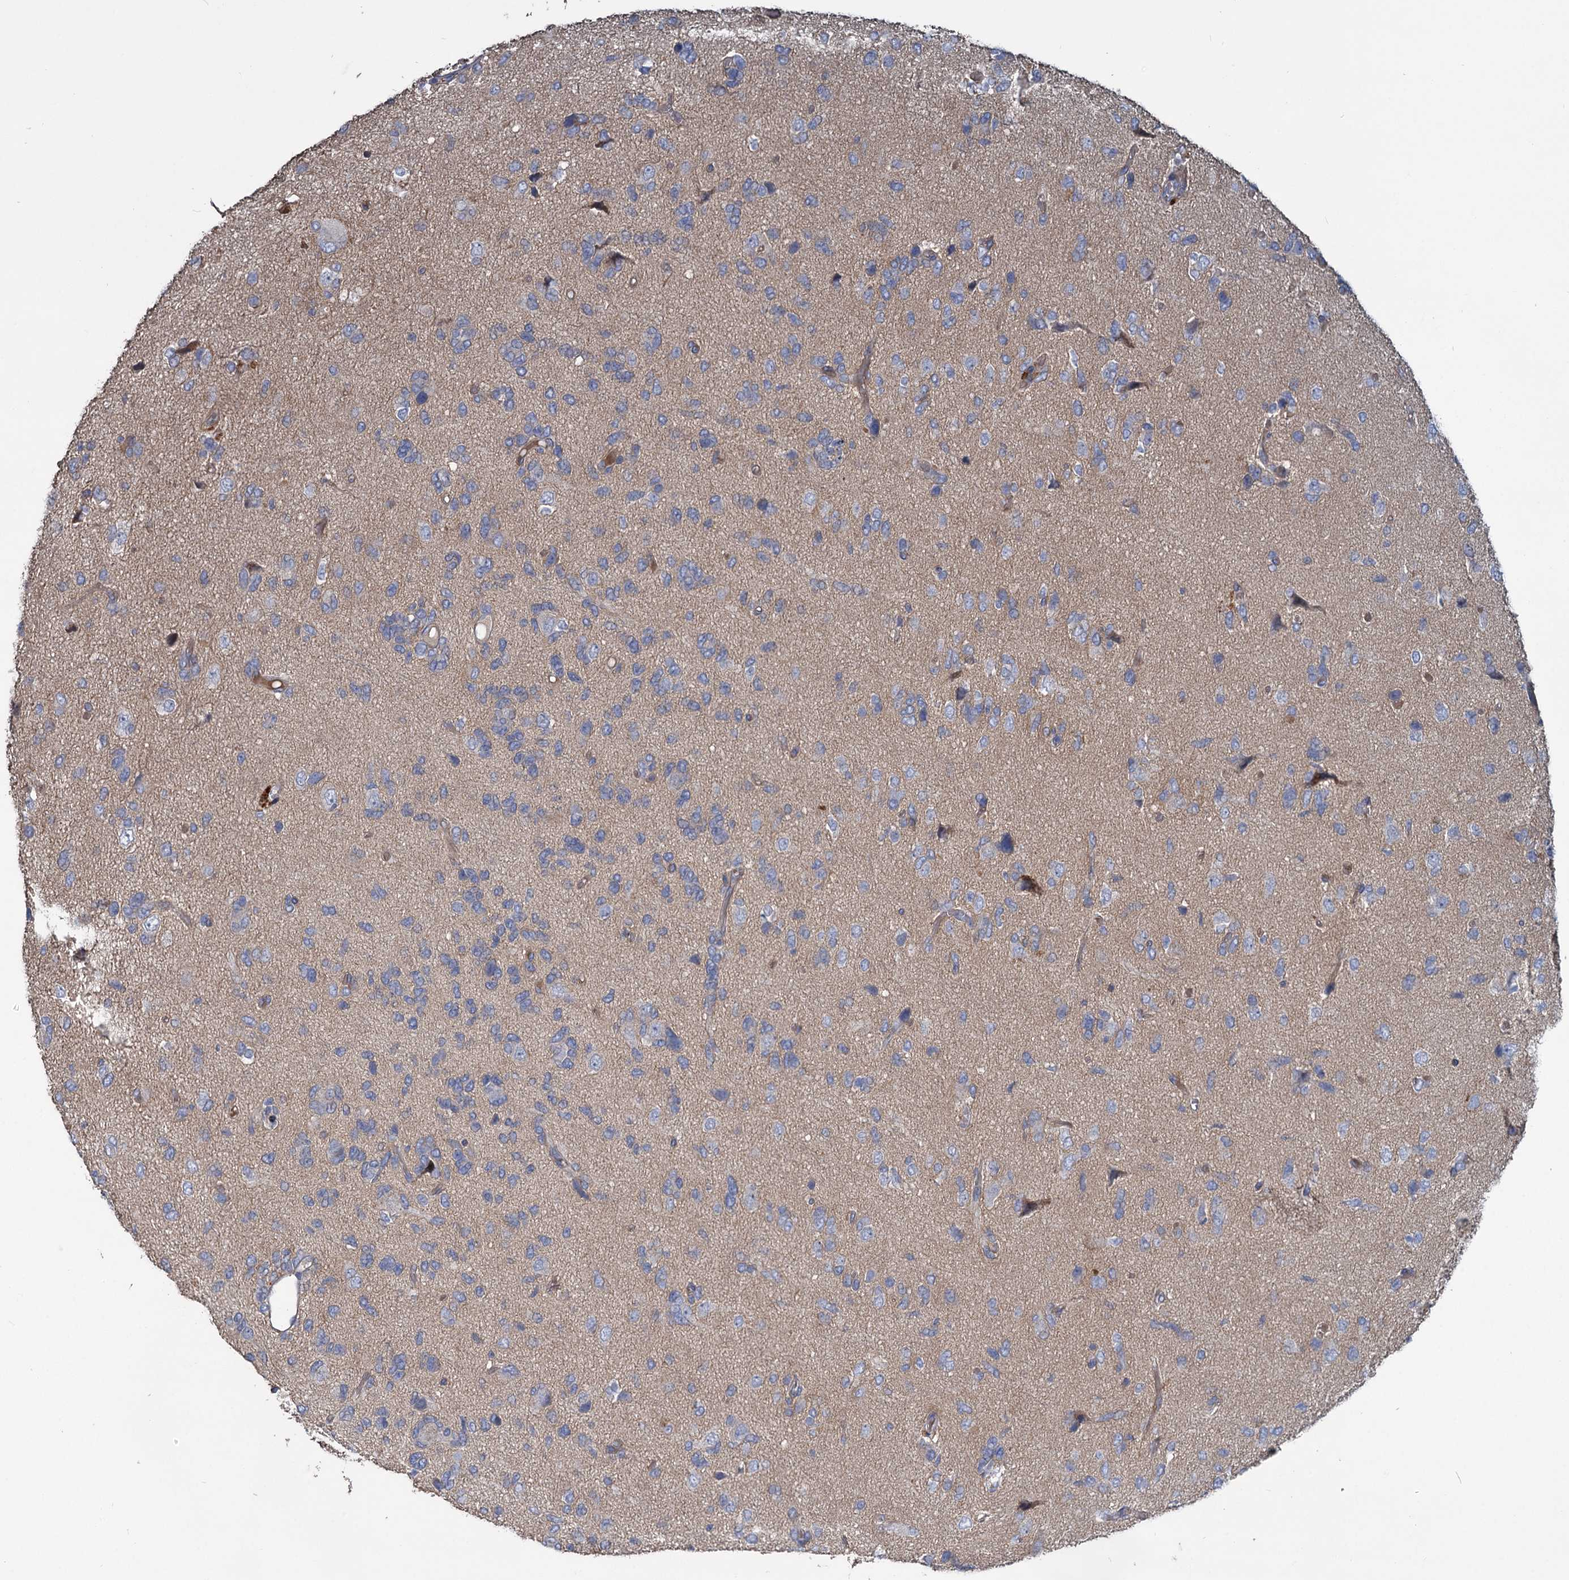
{"staining": {"intensity": "negative", "quantity": "none", "location": "none"}, "tissue": "glioma", "cell_type": "Tumor cells", "image_type": "cancer", "snomed": [{"axis": "morphology", "description": "Glioma, malignant, High grade"}, {"axis": "topography", "description": "Brain"}], "caption": "Glioma was stained to show a protein in brown. There is no significant positivity in tumor cells.", "gene": "URAD", "patient": {"sex": "female", "age": 59}}